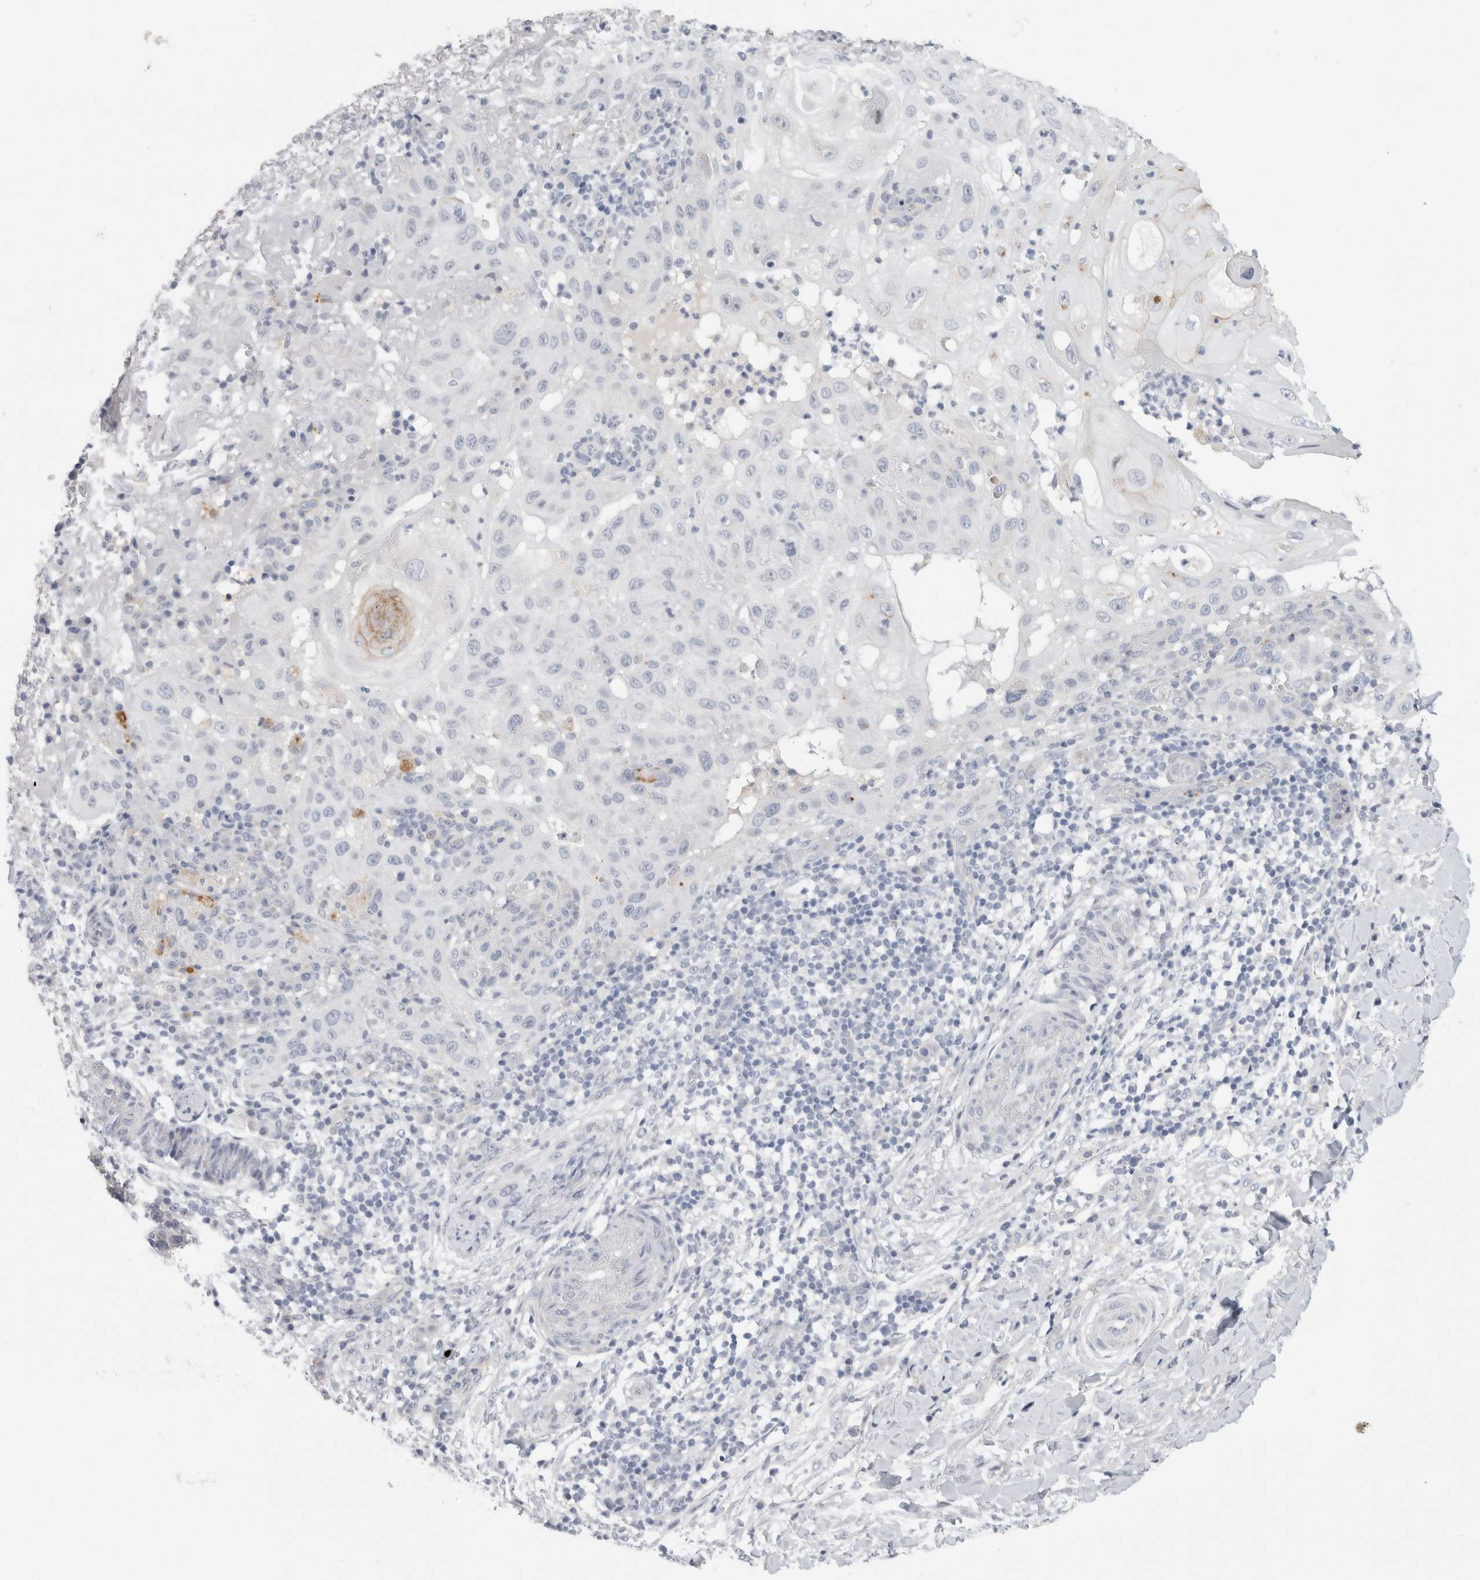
{"staining": {"intensity": "negative", "quantity": "none", "location": "none"}, "tissue": "skin cancer", "cell_type": "Tumor cells", "image_type": "cancer", "snomed": [{"axis": "morphology", "description": "Normal tissue, NOS"}, {"axis": "morphology", "description": "Squamous cell carcinoma, NOS"}, {"axis": "topography", "description": "Skin"}], "caption": "Tumor cells are negative for protein expression in human skin cancer.", "gene": "ANKMY1", "patient": {"sex": "female", "age": 96}}